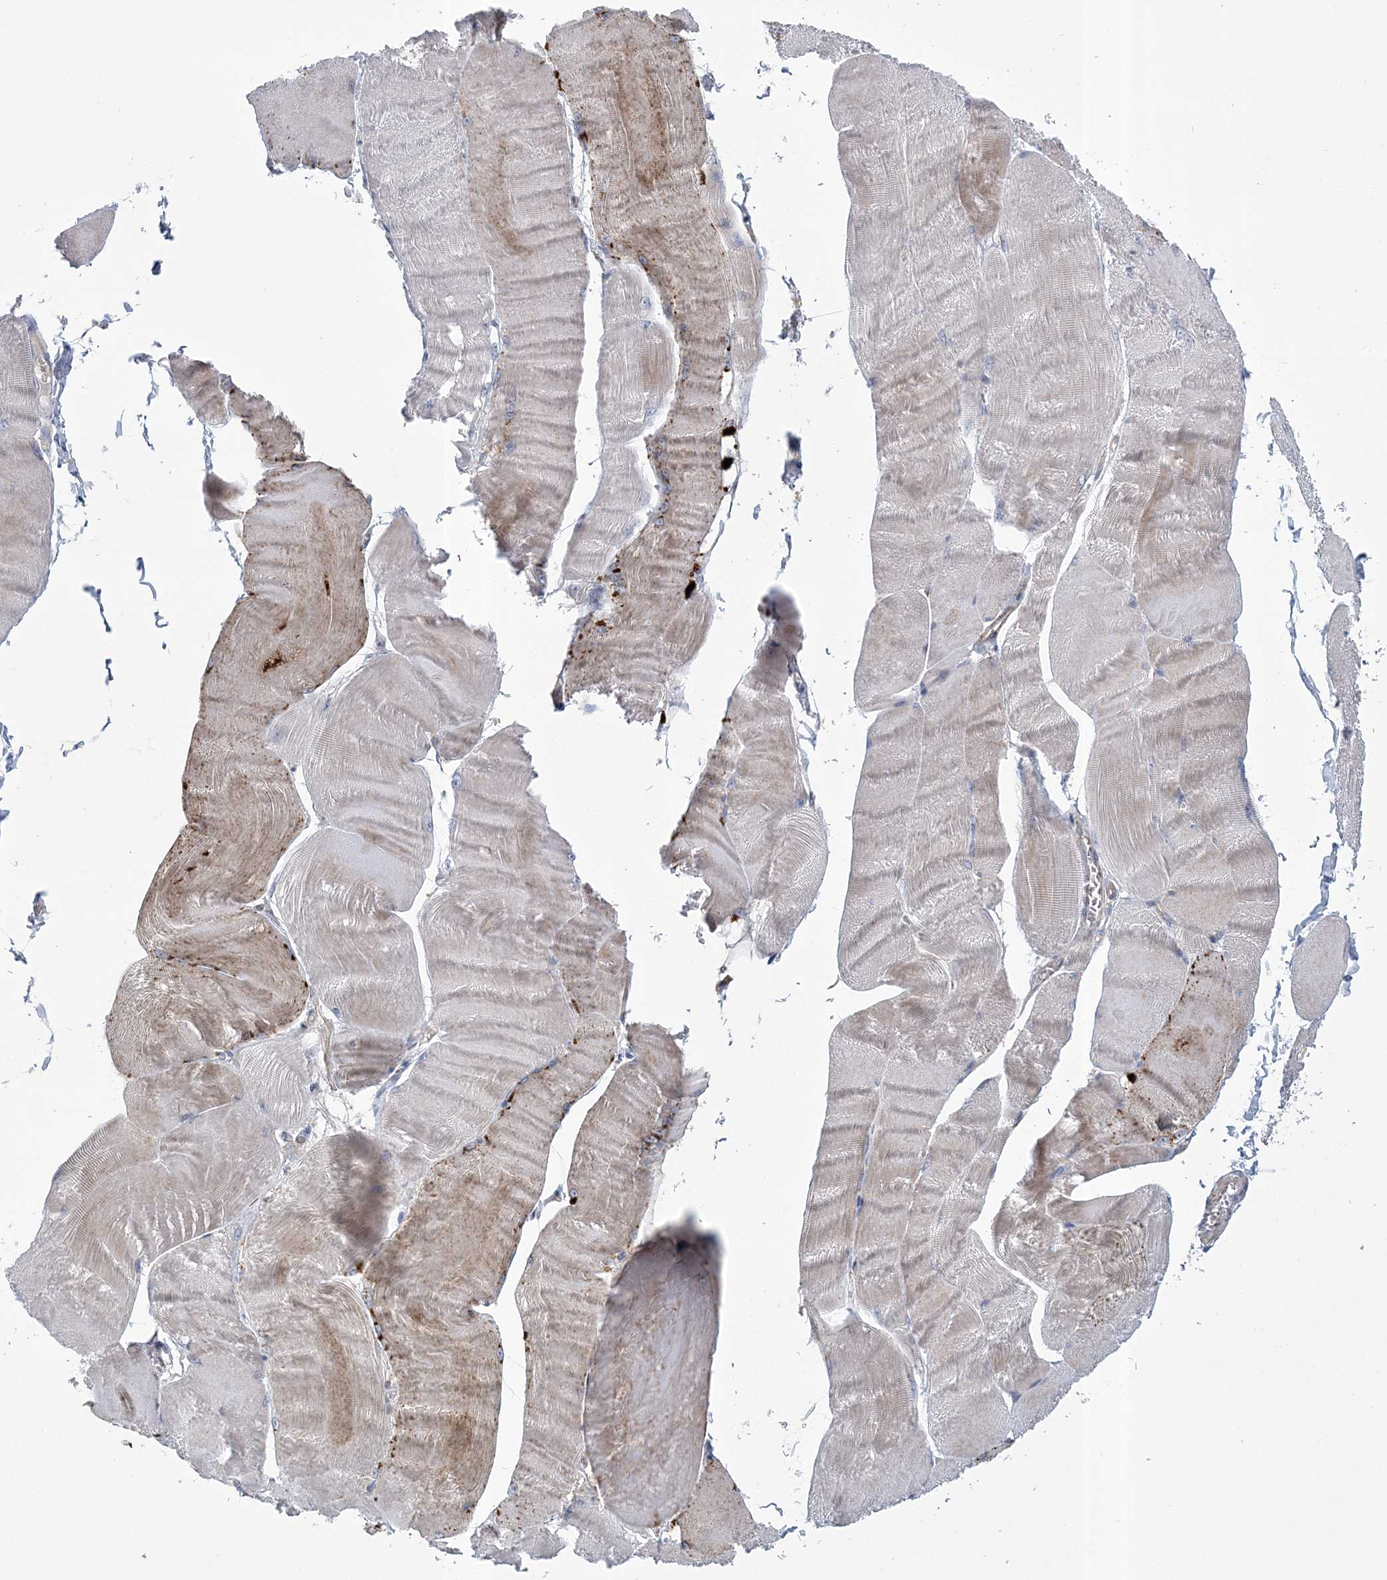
{"staining": {"intensity": "moderate", "quantity": "<25%", "location": "cytoplasmic/membranous"}, "tissue": "skeletal muscle", "cell_type": "Myocytes", "image_type": "normal", "snomed": [{"axis": "morphology", "description": "Normal tissue, NOS"}, {"axis": "morphology", "description": "Basal cell carcinoma"}, {"axis": "topography", "description": "Skeletal muscle"}], "caption": "A brown stain shows moderate cytoplasmic/membranous positivity of a protein in myocytes of unremarkable human skeletal muscle. Immunohistochemistry stains the protein in brown and the nuclei are stained blue.", "gene": "ARSJ", "patient": {"sex": "female", "age": 64}}